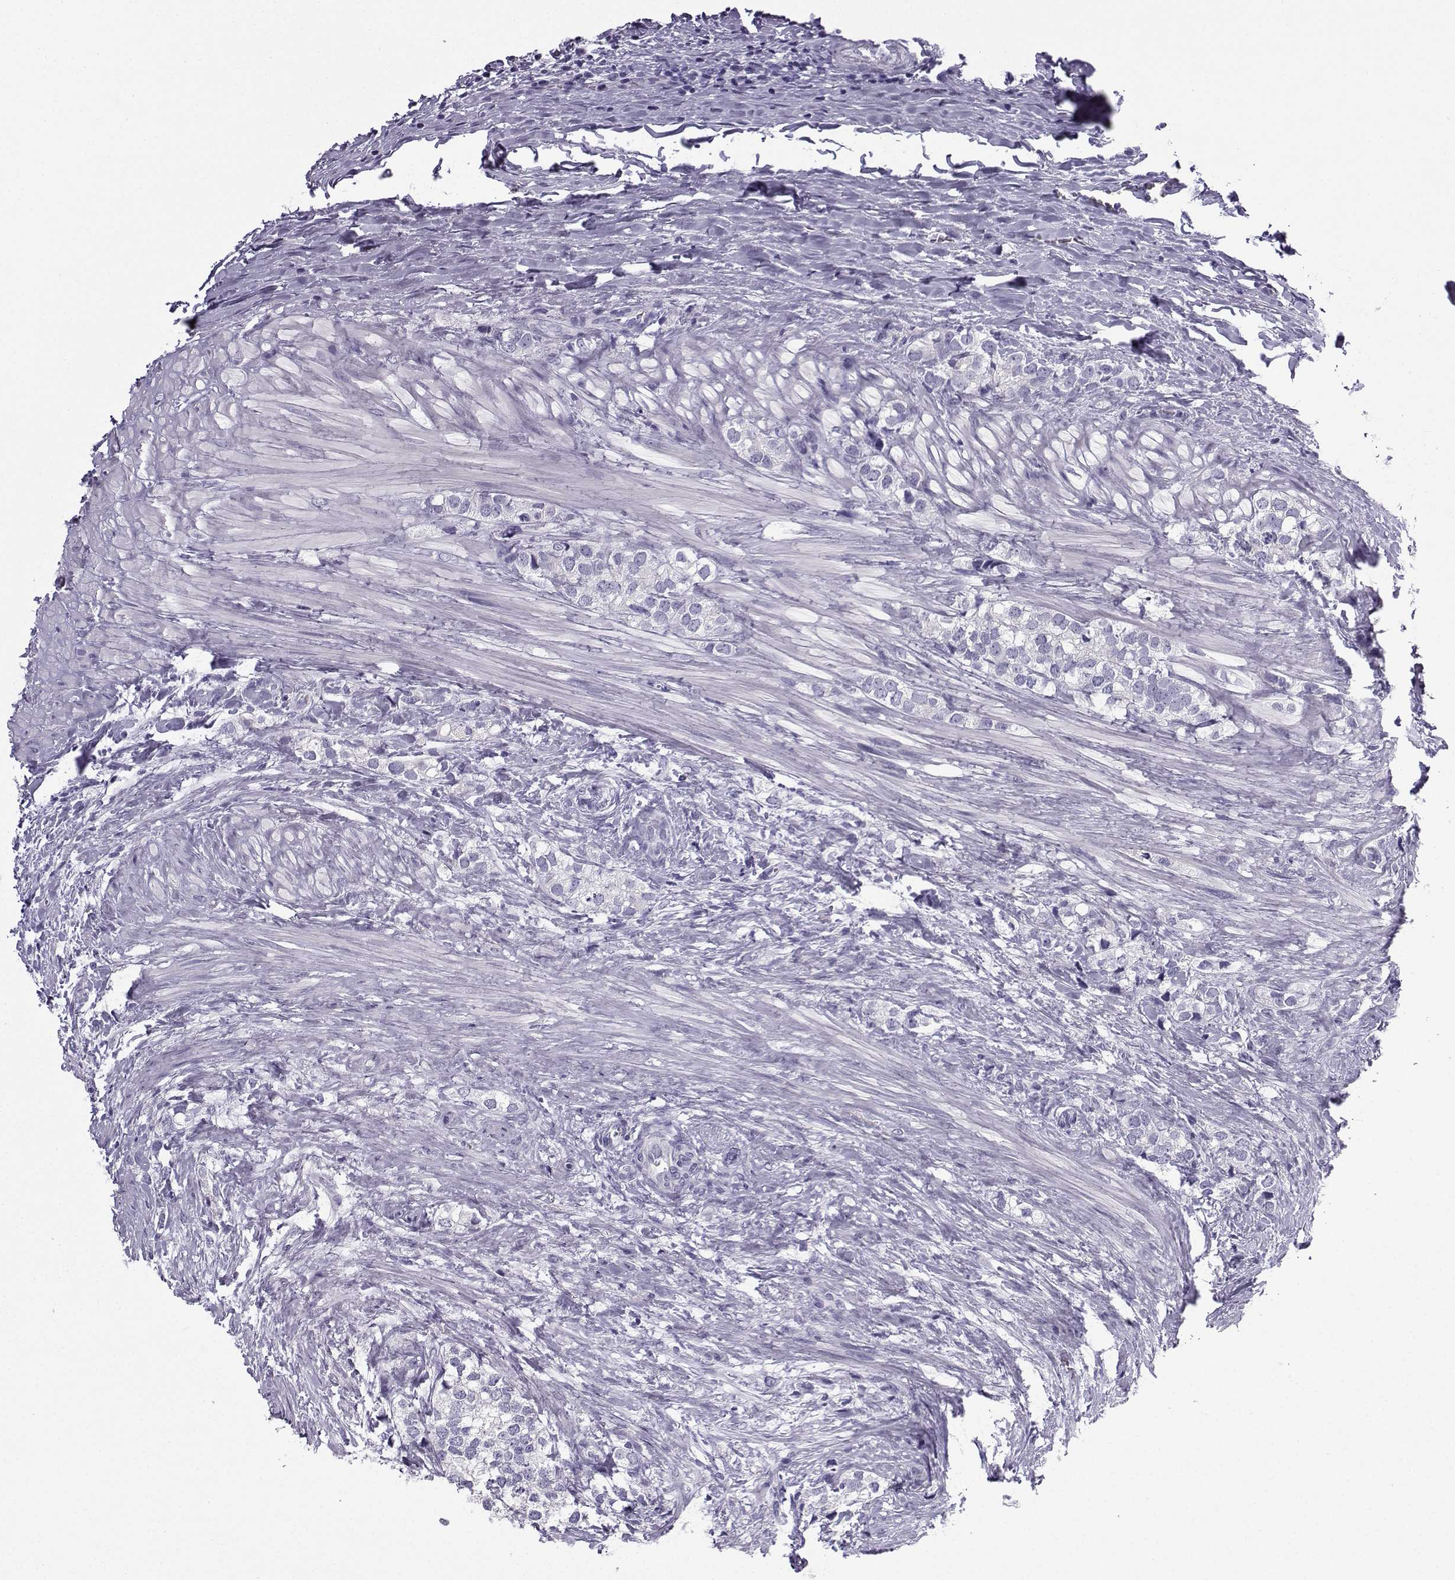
{"staining": {"intensity": "negative", "quantity": "none", "location": "none"}, "tissue": "prostate cancer", "cell_type": "Tumor cells", "image_type": "cancer", "snomed": [{"axis": "morphology", "description": "Adenocarcinoma, NOS"}, {"axis": "topography", "description": "Prostate and seminal vesicle, NOS"}], "caption": "IHC histopathology image of prostate cancer (adenocarcinoma) stained for a protein (brown), which reveals no staining in tumor cells.", "gene": "ZBTB8B", "patient": {"sex": "male", "age": 63}}